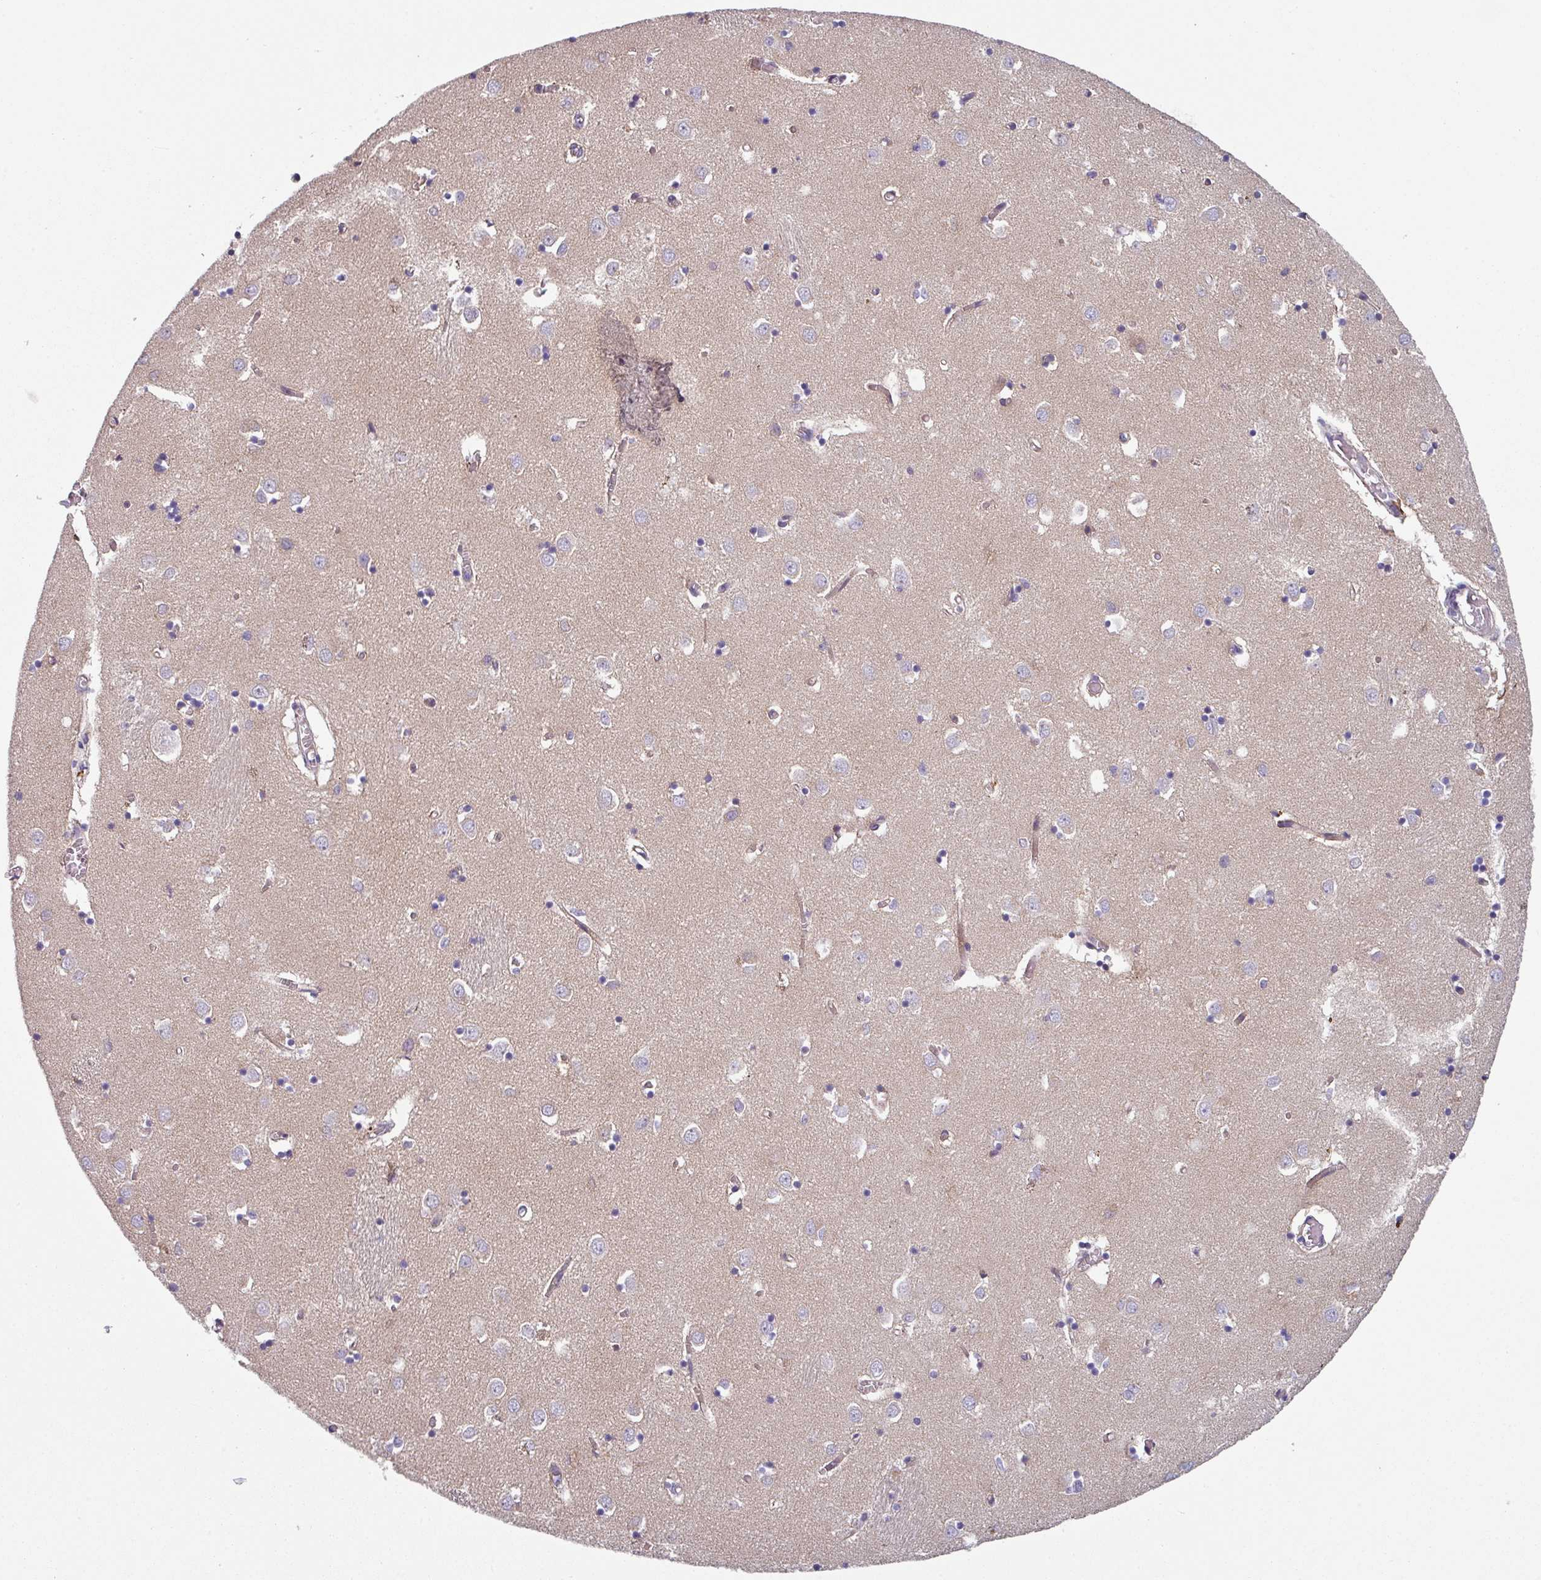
{"staining": {"intensity": "negative", "quantity": "none", "location": "none"}, "tissue": "caudate", "cell_type": "Glial cells", "image_type": "normal", "snomed": [{"axis": "morphology", "description": "Normal tissue, NOS"}, {"axis": "topography", "description": "Lateral ventricle wall"}], "caption": "This image is of benign caudate stained with immunohistochemistry to label a protein in brown with the nuclei are counter-stained blue. There is no staining in glial cells. (DAB (3,3'-diaminobenzidine) immunohistochemistry (IHC) visualized using brightfield microscopy, high magnification).", "gene": "TMEM132A", "patient": {"sex": "male", "age": 70}}